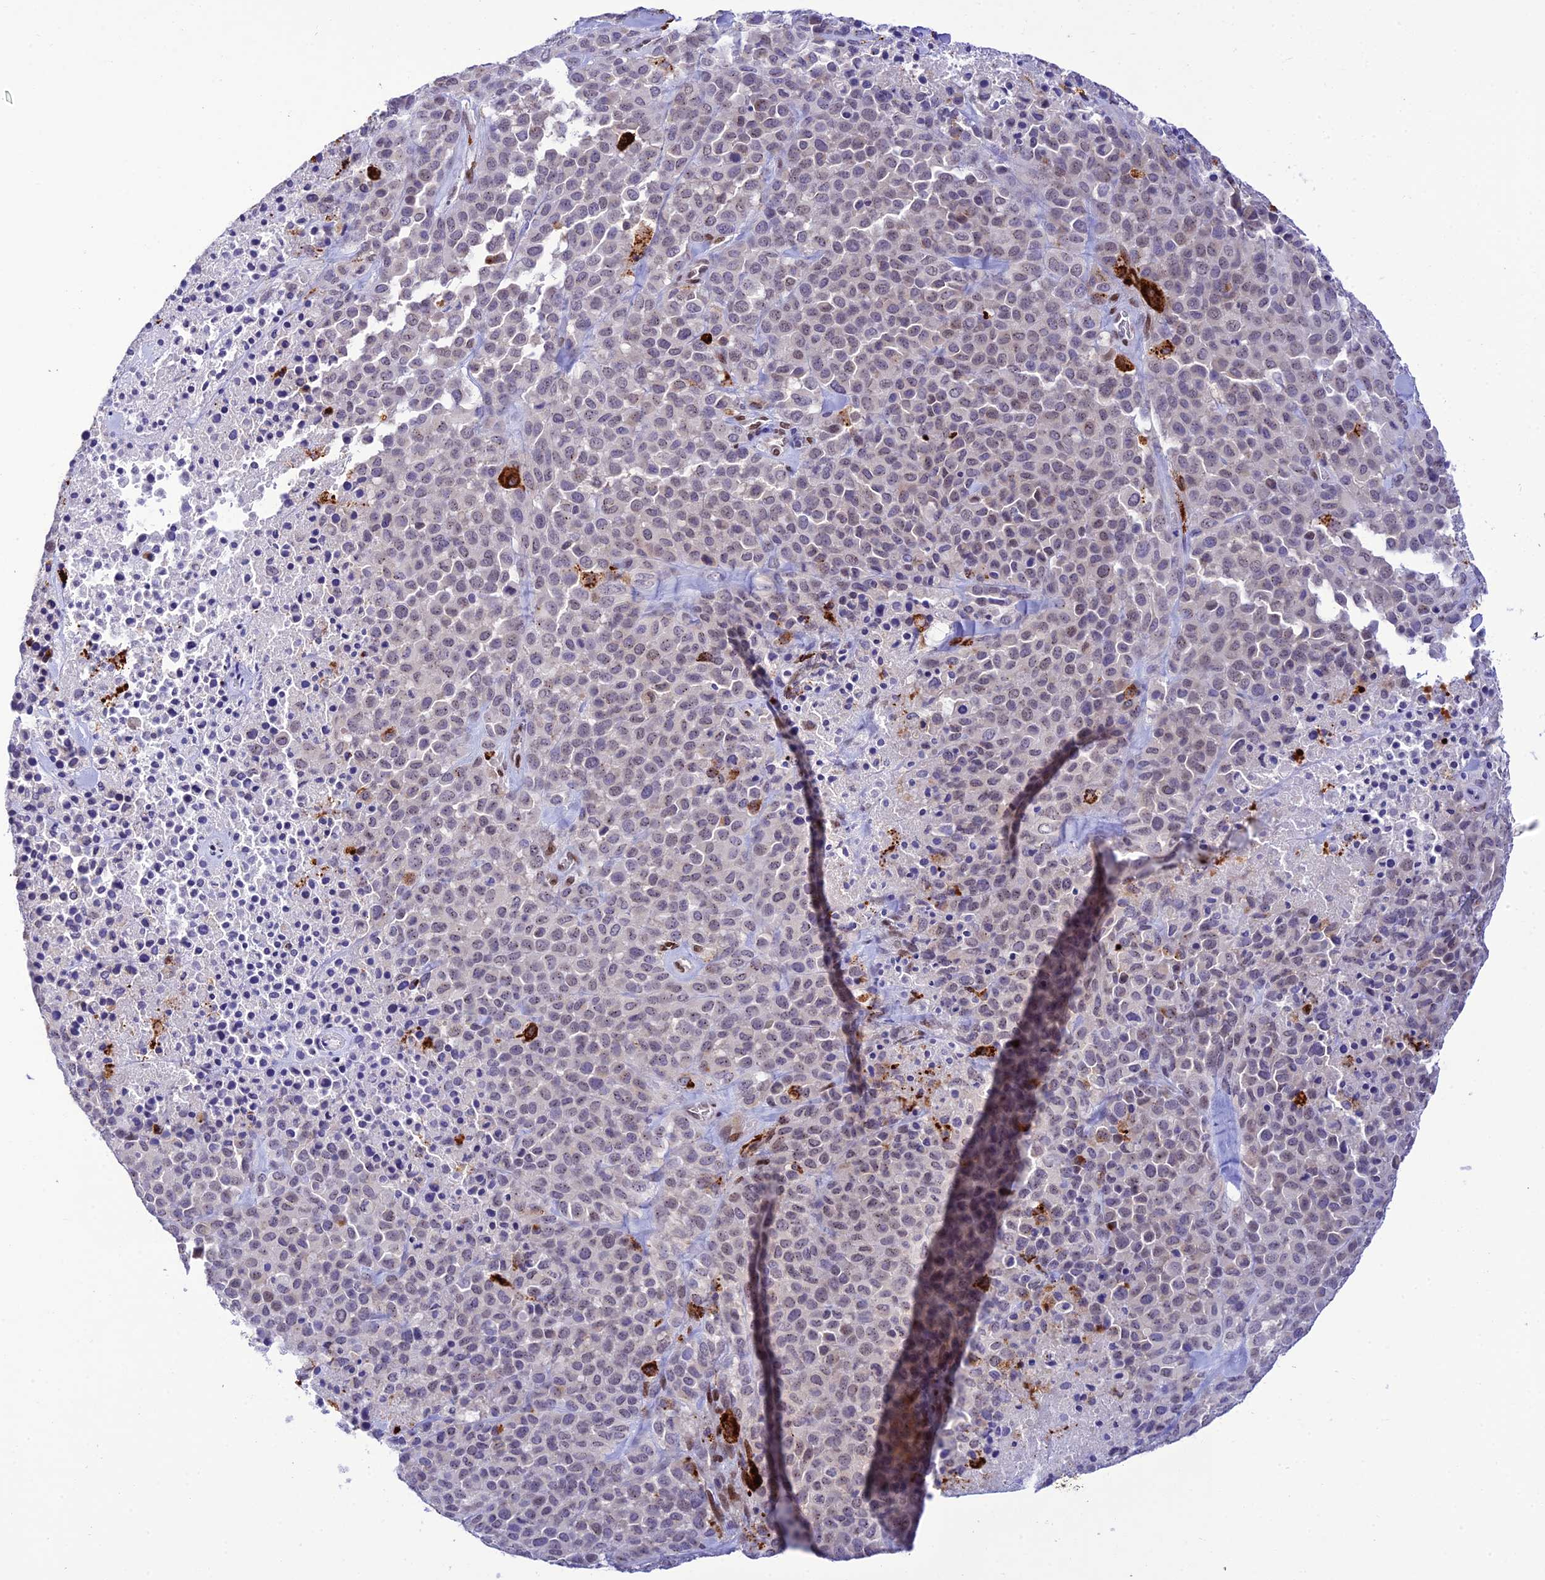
{"staining": {"intensity": "weak", "quantity": "<25%", "location": "nuclear"}, "tissue": "melanoma", "cell_type": "Tumor cells", "image_type": "cancer", "snomed": [{"axis": "morphology", "description": "Malignant melanoma, Metastatic site"}, {"axis": "topography", "description": "Skin"}], "caption": "Micrograph shows no significant protein staining in tumor cells of malignant melanoma (metastatic site). (Immunohistochemistry, brightfield microscopy, high magnification).", "gene": "HIC1", "patient": {"sex": "female", "age": 81}}